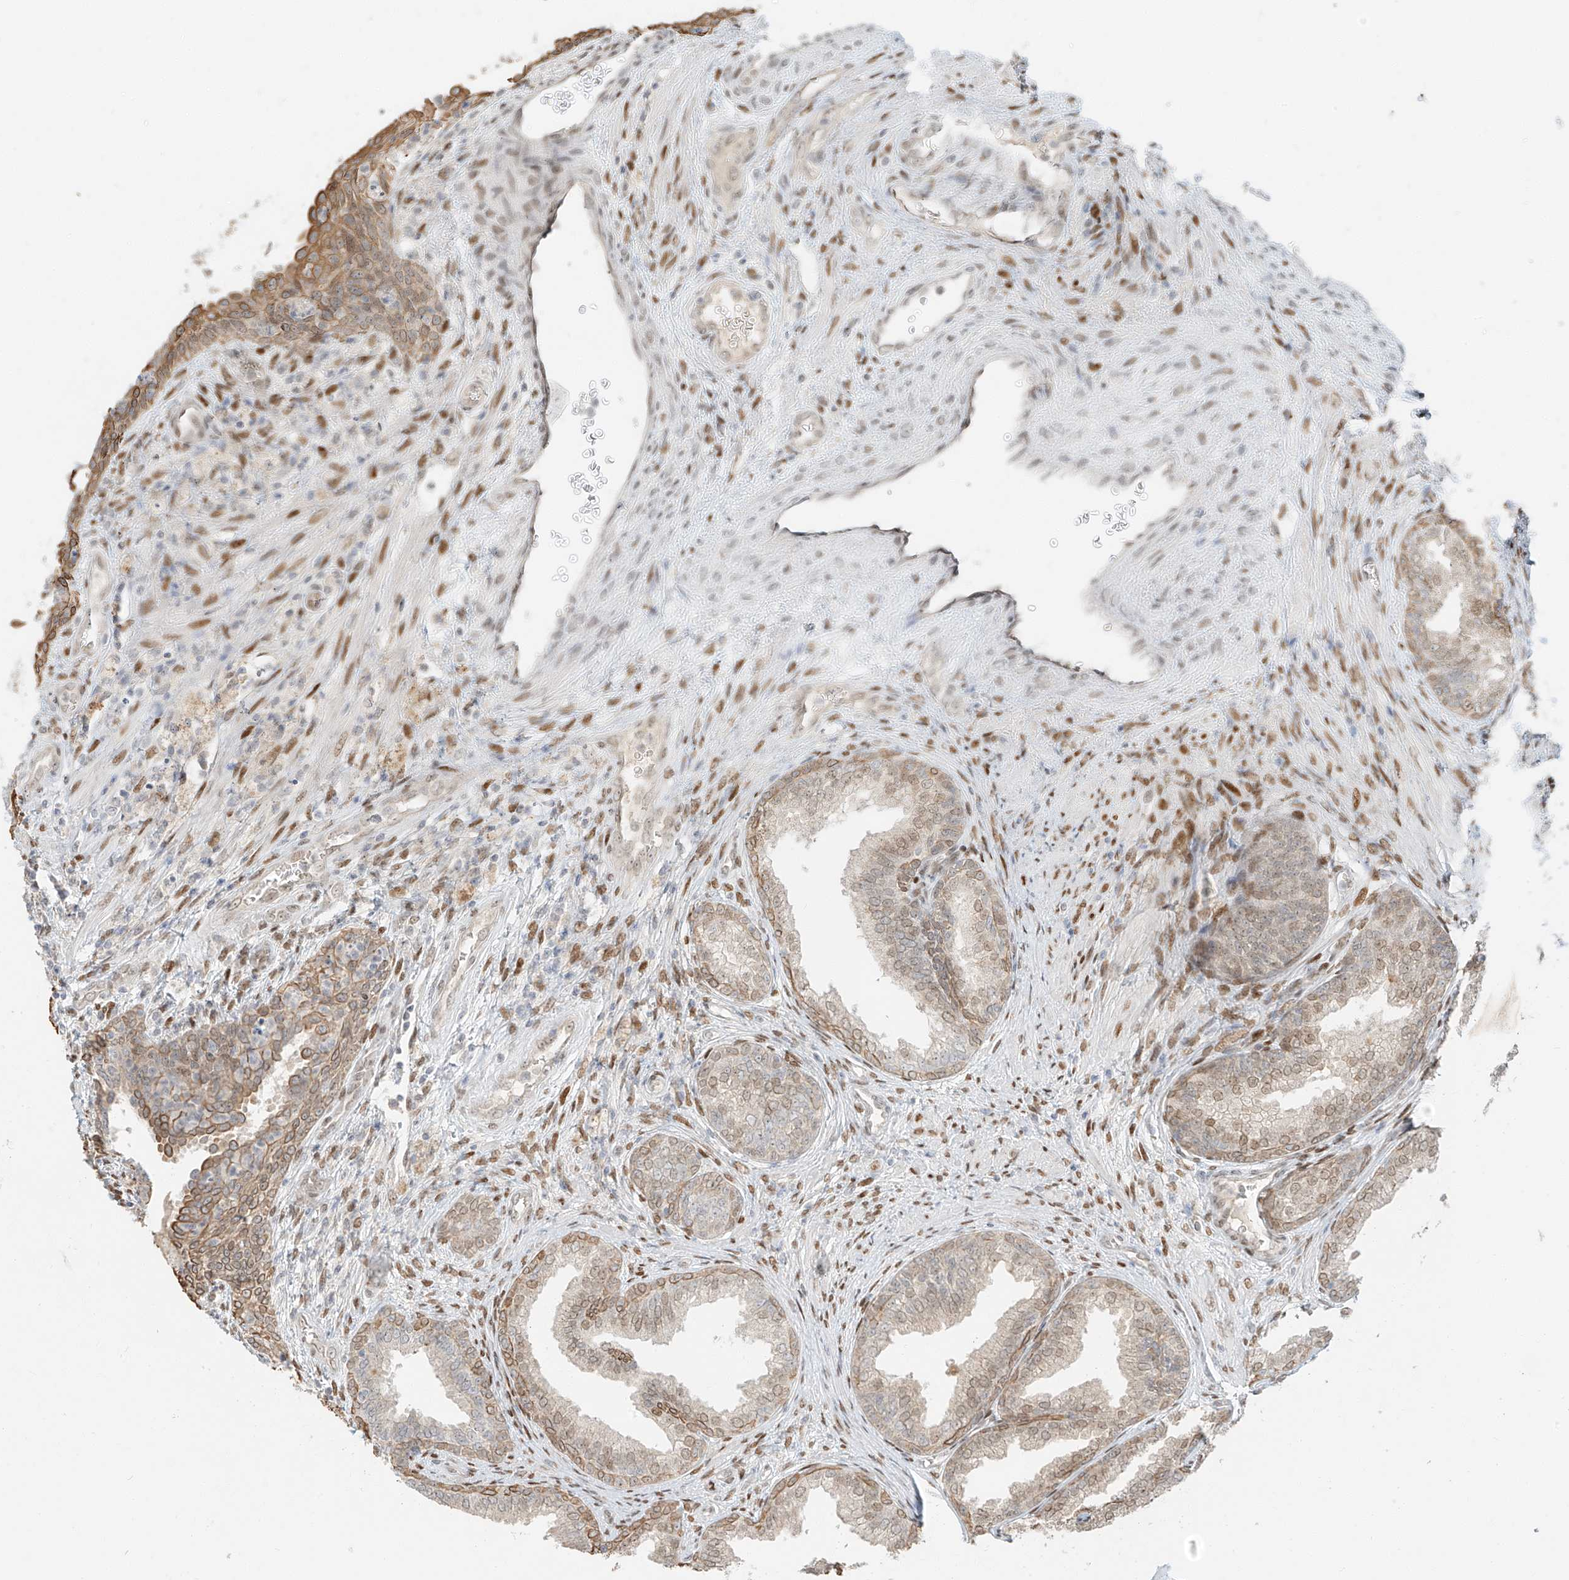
{"staining": {"intensity": "moderate", "quantity": "<25%", "location": "cytoplasmic/membranous"}, "tissue": "prostate", "cell_type": "Glandular cells", "image_type": "normal", "snomed": [{"axis": "morphology", "description": "Normal tissue, NOS"}, {"axis": "topography", "description": "Prostate"}], "caption": "A brown stain shows moderate cytoplasmic/membranous staining of a protein in glandular cells of benign prostate.", "gene": "ZNF774", "patient": {"sex": "male", "age": 76}}